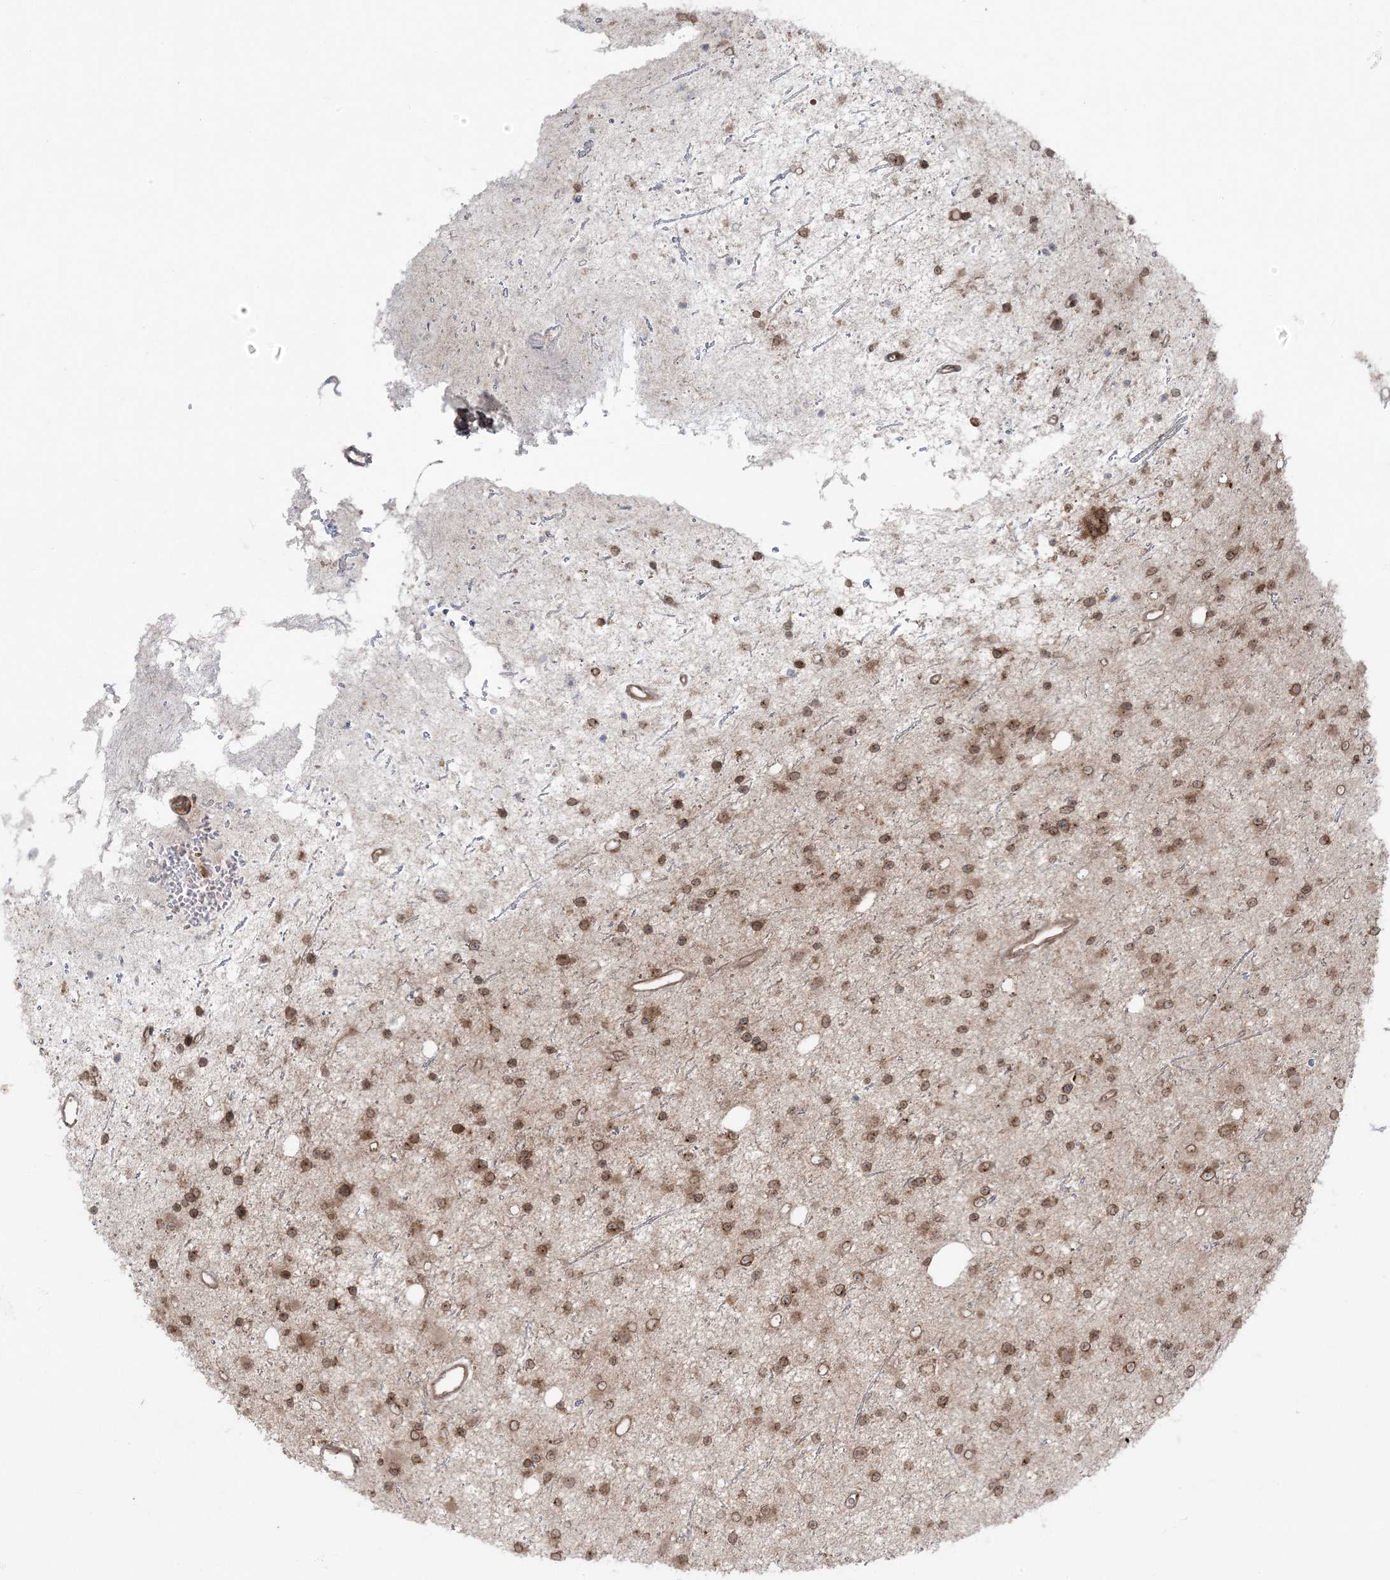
{"staining": {"intensity": "moderate", "quantity": ">75%", "location": "cytoplasmic/membranous,nuclear"}, "tissue": "glioma", "cell_type": "Tumor cells", "image_type": "cancer", "snomed": [{"axis": "morphology", "description": "Glioma, malignant, Low grade"}, {"axis": "topography", "description": "Cerebral cortex"}], "caption": "Tumor cells reveal medium levels of moderate cytoplasmic/membranous and nuclear positivity in about >75% of cells in glioma.", "gene": "DDX19B", "patient": {"sex": "female", "age": 39}}